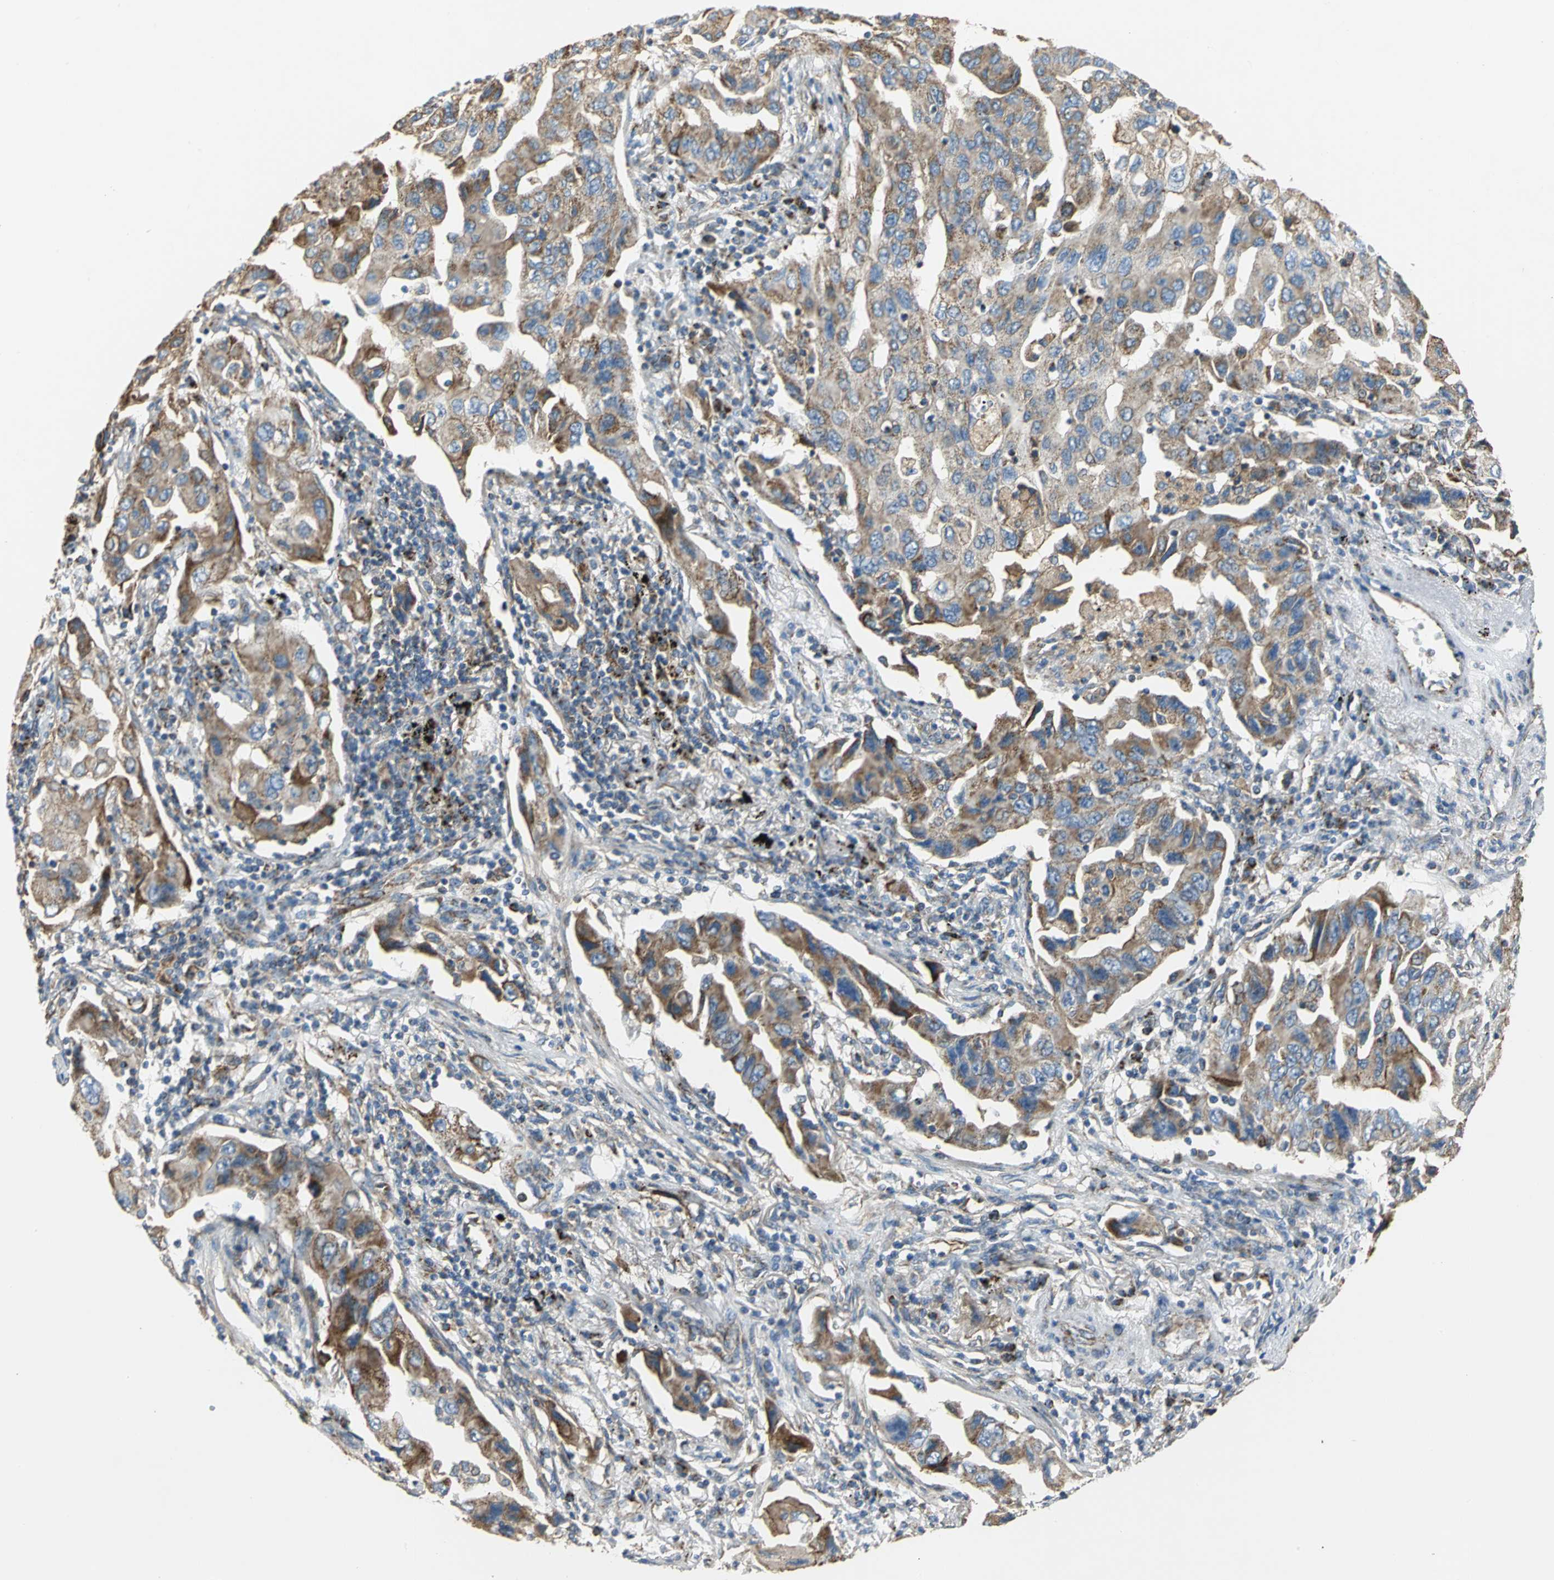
{"staining": {"intensity": "strong", "quantity": ">75%", "location": "cytoplasmic/membranous"}, "tissue": "lung cancer", "cell_type": "Tumor cells", "image_type": "cancer", "snomed": [{"axis": "morphology", "description": "Adenocarcinoma, NOS"}, {"axis": "topography", "description": "Lung"}], "caption": "IHC image of human lung cancer stained for a protein (brown), which shows high levels of strong cytoplasmic/membranous staining in approximately >75% of tumor cells.", "gene": "NDUFB5", "patient": {"sex": "female", "age": 65}}